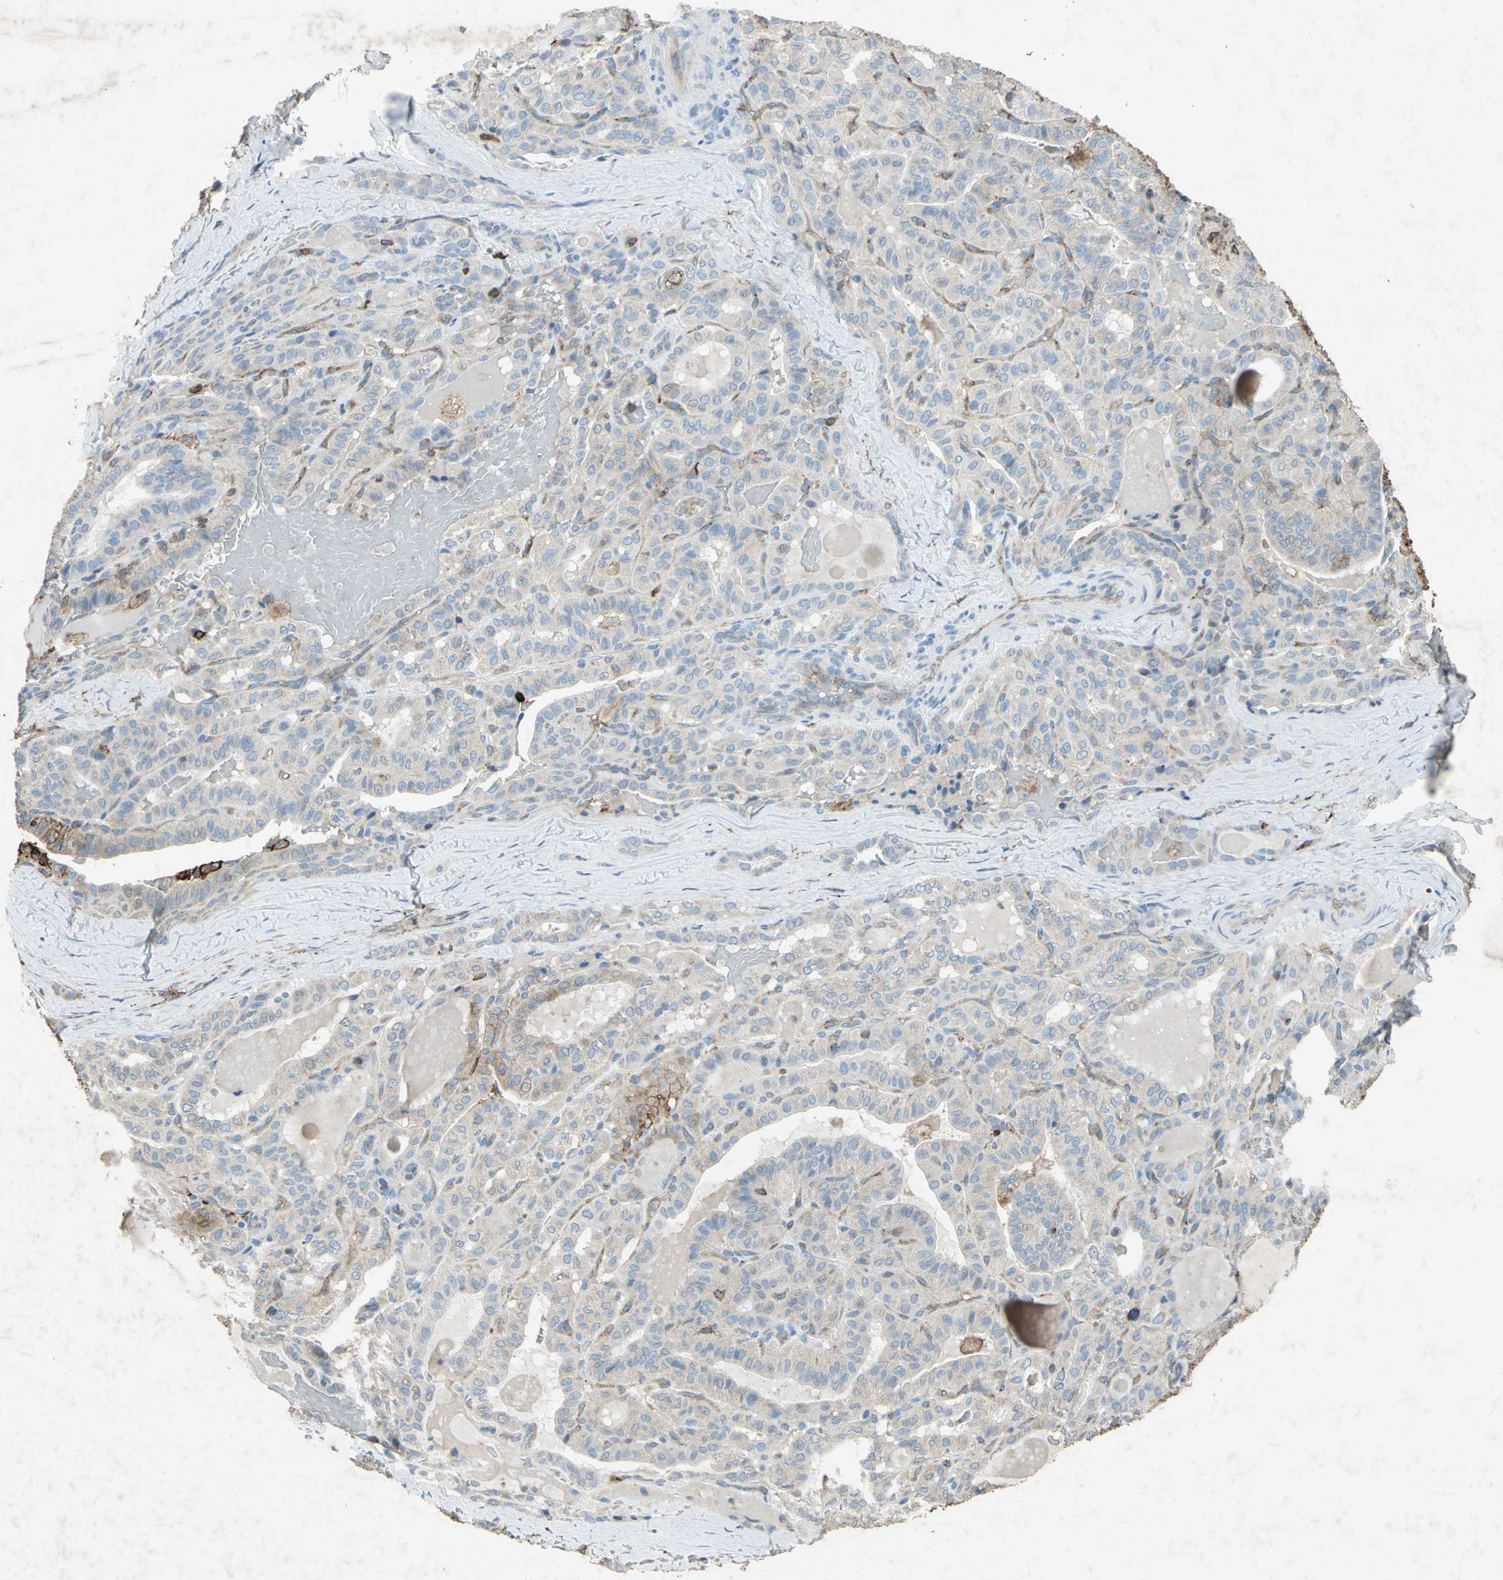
{"staining": {"intensity": "weak", "quantity": "<25%", "location": "cytoplasmic/membranous"}, "tissue": "thyroid cancer", "cell_type": "Tumor cells", "image_type": "cancer", "snomed": [{"axis": "morphology", "description": "Papillary adenocarcinoma, NOS"}, {"axis": "topography", "description": "Thyroid gland"}], "caption": "Image shows no significant protein positivity in tumor cells of thyroid cancer.", "gene": "CCR6", "patient": {"sex": "male", "age": 77}}